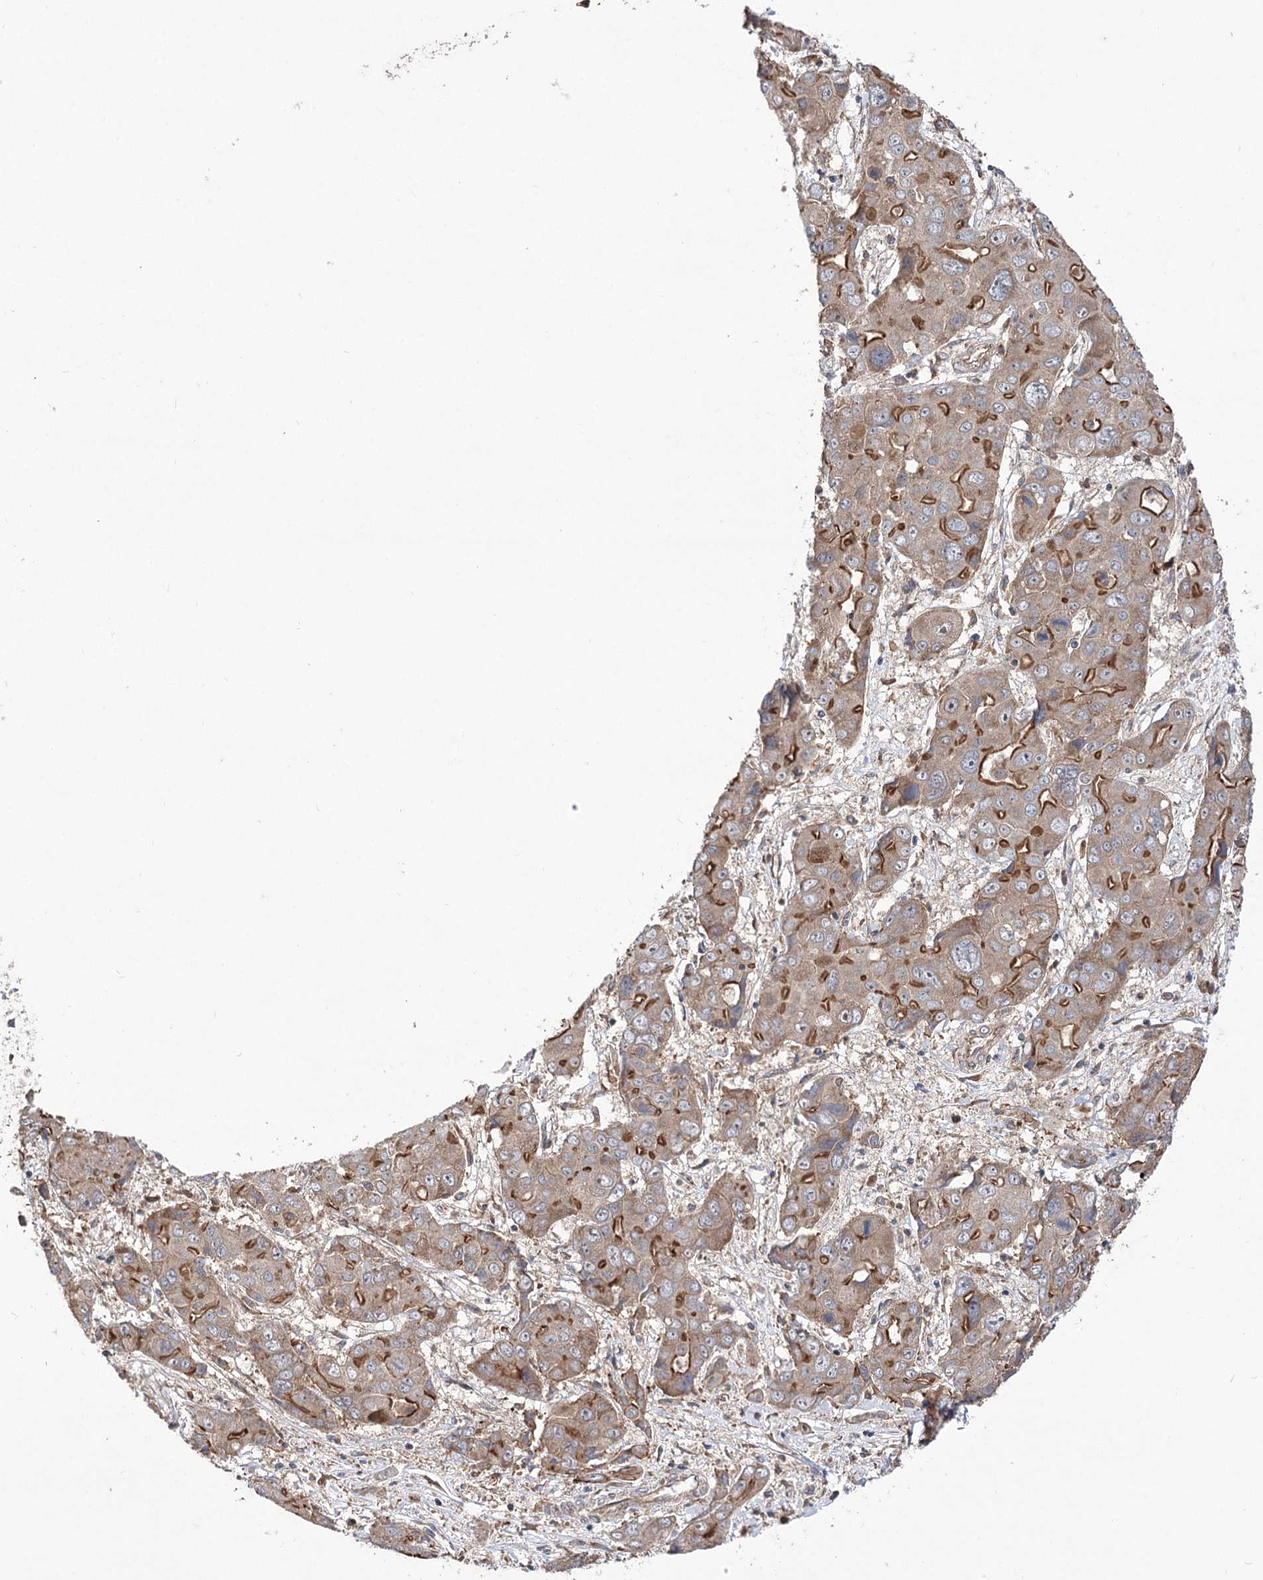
{"staining": {"intensity": "moderate", "quantity": "25%-75%", "location": "cytoplasmic/membranous"}, "tissue": "liver cancer", "cell_type": "Tumor cells", "image_type": "cancer", "snomed": [{"axis": "morphology", "description": "Cholangiocarcinoma"}, {"axis": "topography", "description": "Liver"}], "caption": "Immunohistochemistry image of neoplastic tissue: liver cancer stained using immunohistochemistry (IHC) shows medium levels of moderate protein expression localized specifically in the cytoplasmic/membranous of tumor cells, appearing as a cytoplasmic/membranous brown color.", "gene": "VPS37B", "patient": {"sex": "male", "age": 67}}